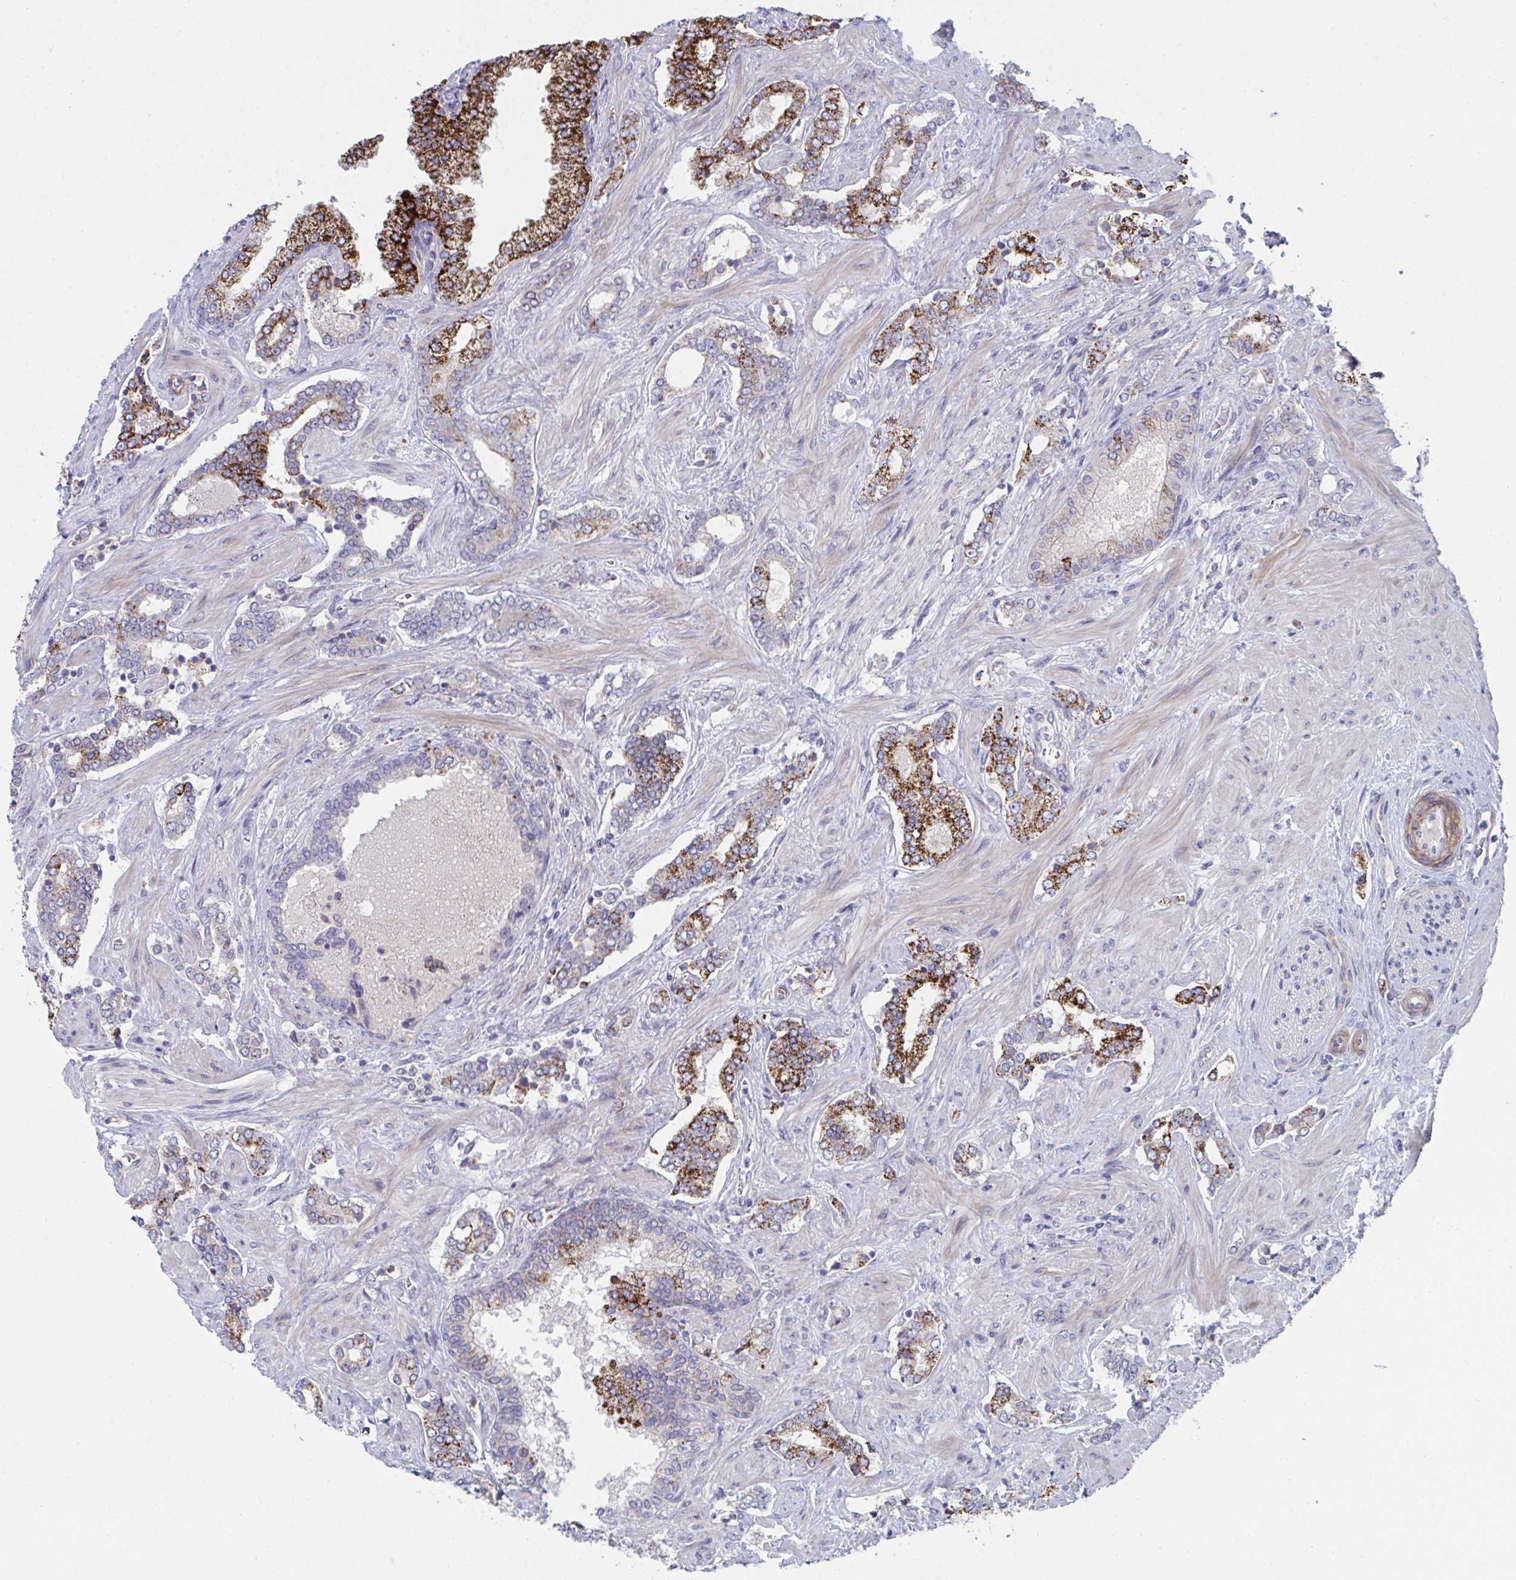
{"staining": {"intensity": "strong", "quantity": "25%-75%", "location": "cytoplasmic/membranous"}, "tissue": "prostate cancer", "cell_type": "Tumor cells", "image_type": "cancer", "snomed": [{"axis": "morphology", "description": "Adenocarcinoma, High grade"}, {"axis": "topography", "description": "Prostate"}], "caption": "This micrograph displays immunohistochemistry (IHC) staining of prostate cancer, with high strong cytoplasmic/membranous staining in about 25%-75% of tumor cells.", "gene": "VWDE", "patient": {"sex": "male", "age": 60}}